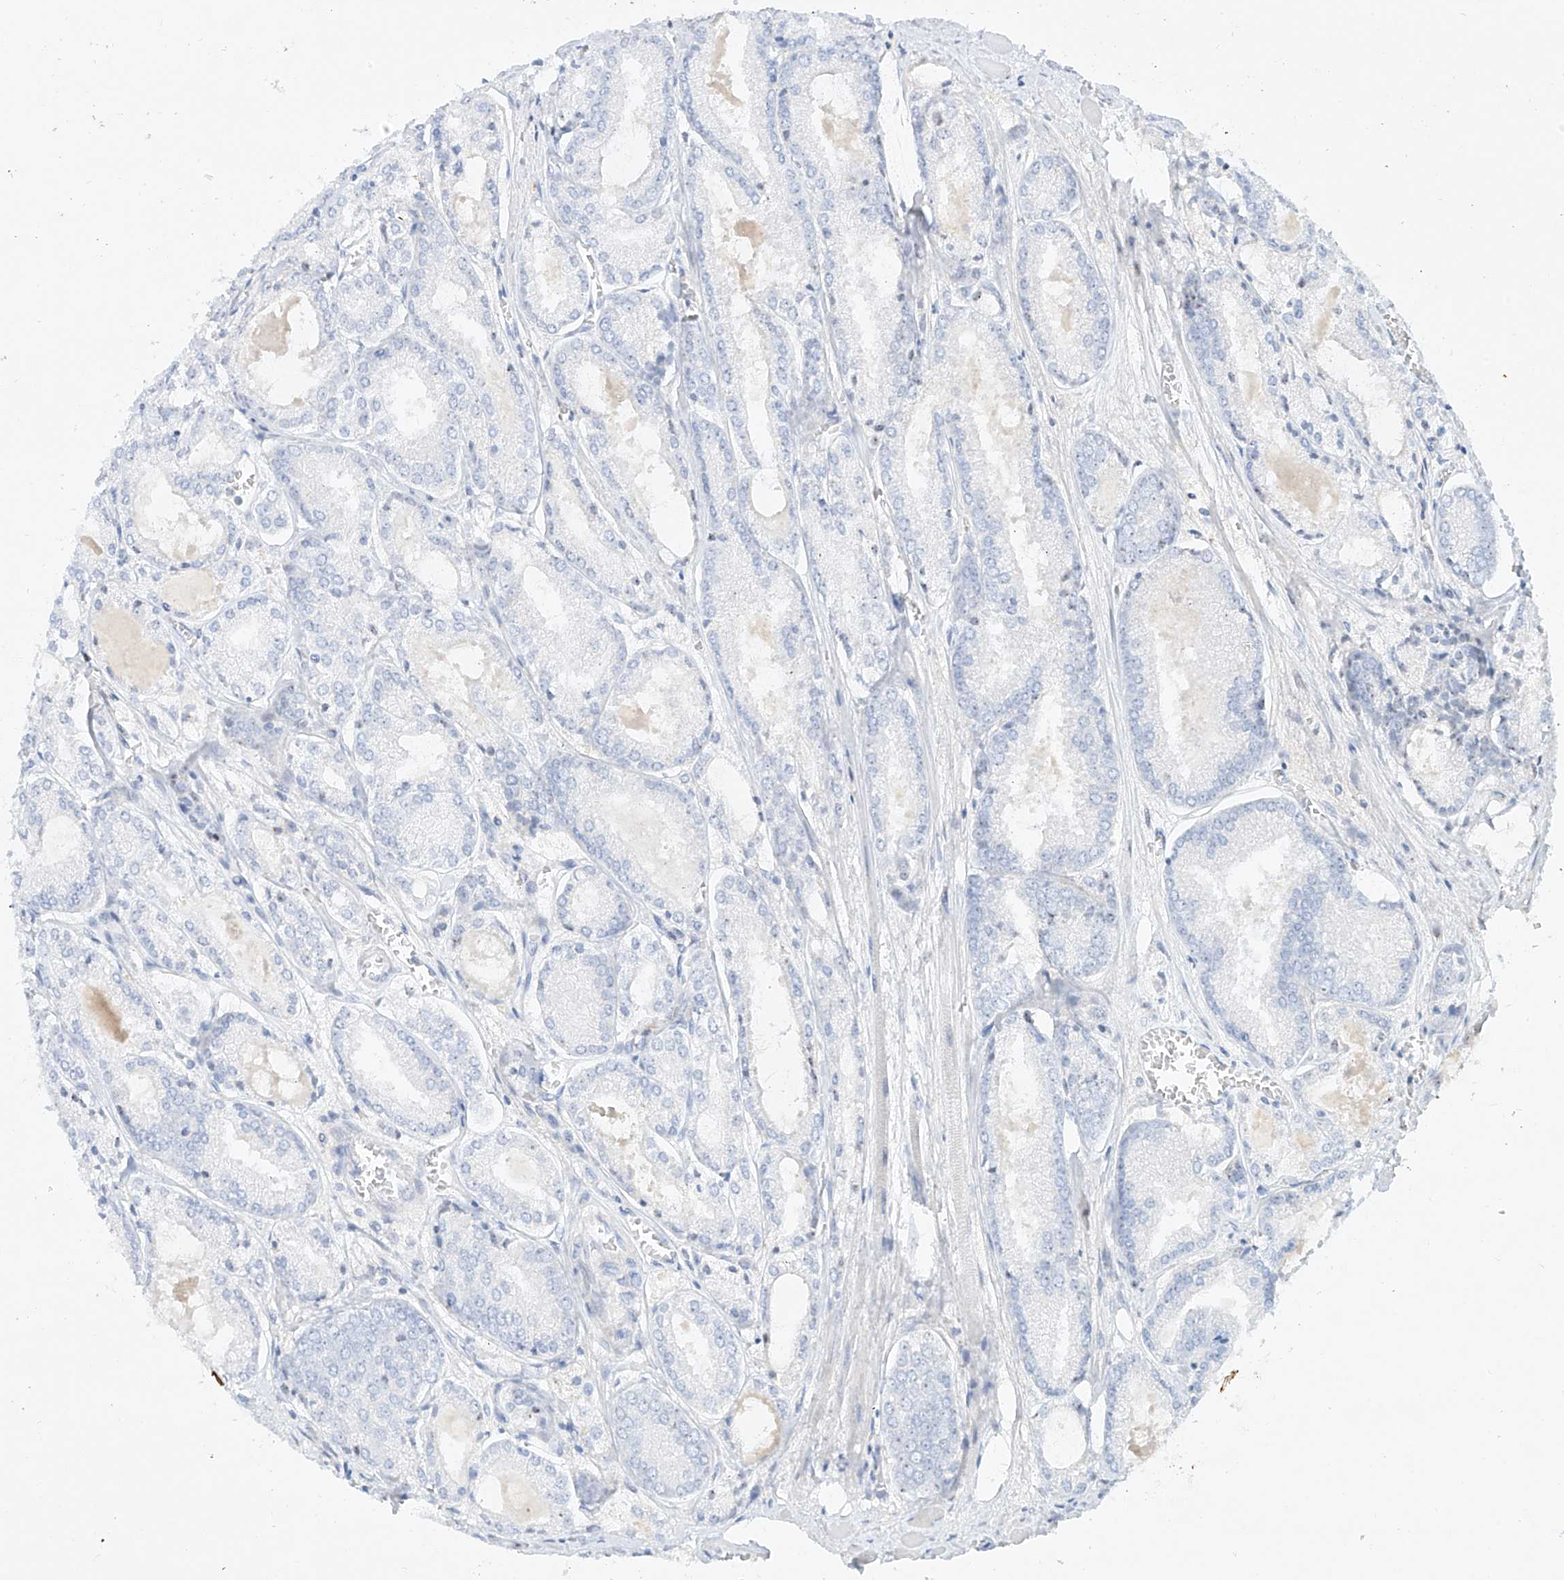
{"staining": {"intensity": "weak", "quantity": "<25%", "location": "nuclear"}, "tissue": "prostate cancer", "cell_type": "Tumor cells", "image_type": "cancer", "snomed": [{"axis": "morphology", "description": "Adenocarcinoma, Low grade"}, {"axis": "topography", "description": "Prostate"}], "caption": "Micrograph shows no protein positivity in tumor cells of prostate adenocarcinoma (low-grade) tissue.", "gene": "SNU13", "patient": {"sex": "male", "age": 67}}